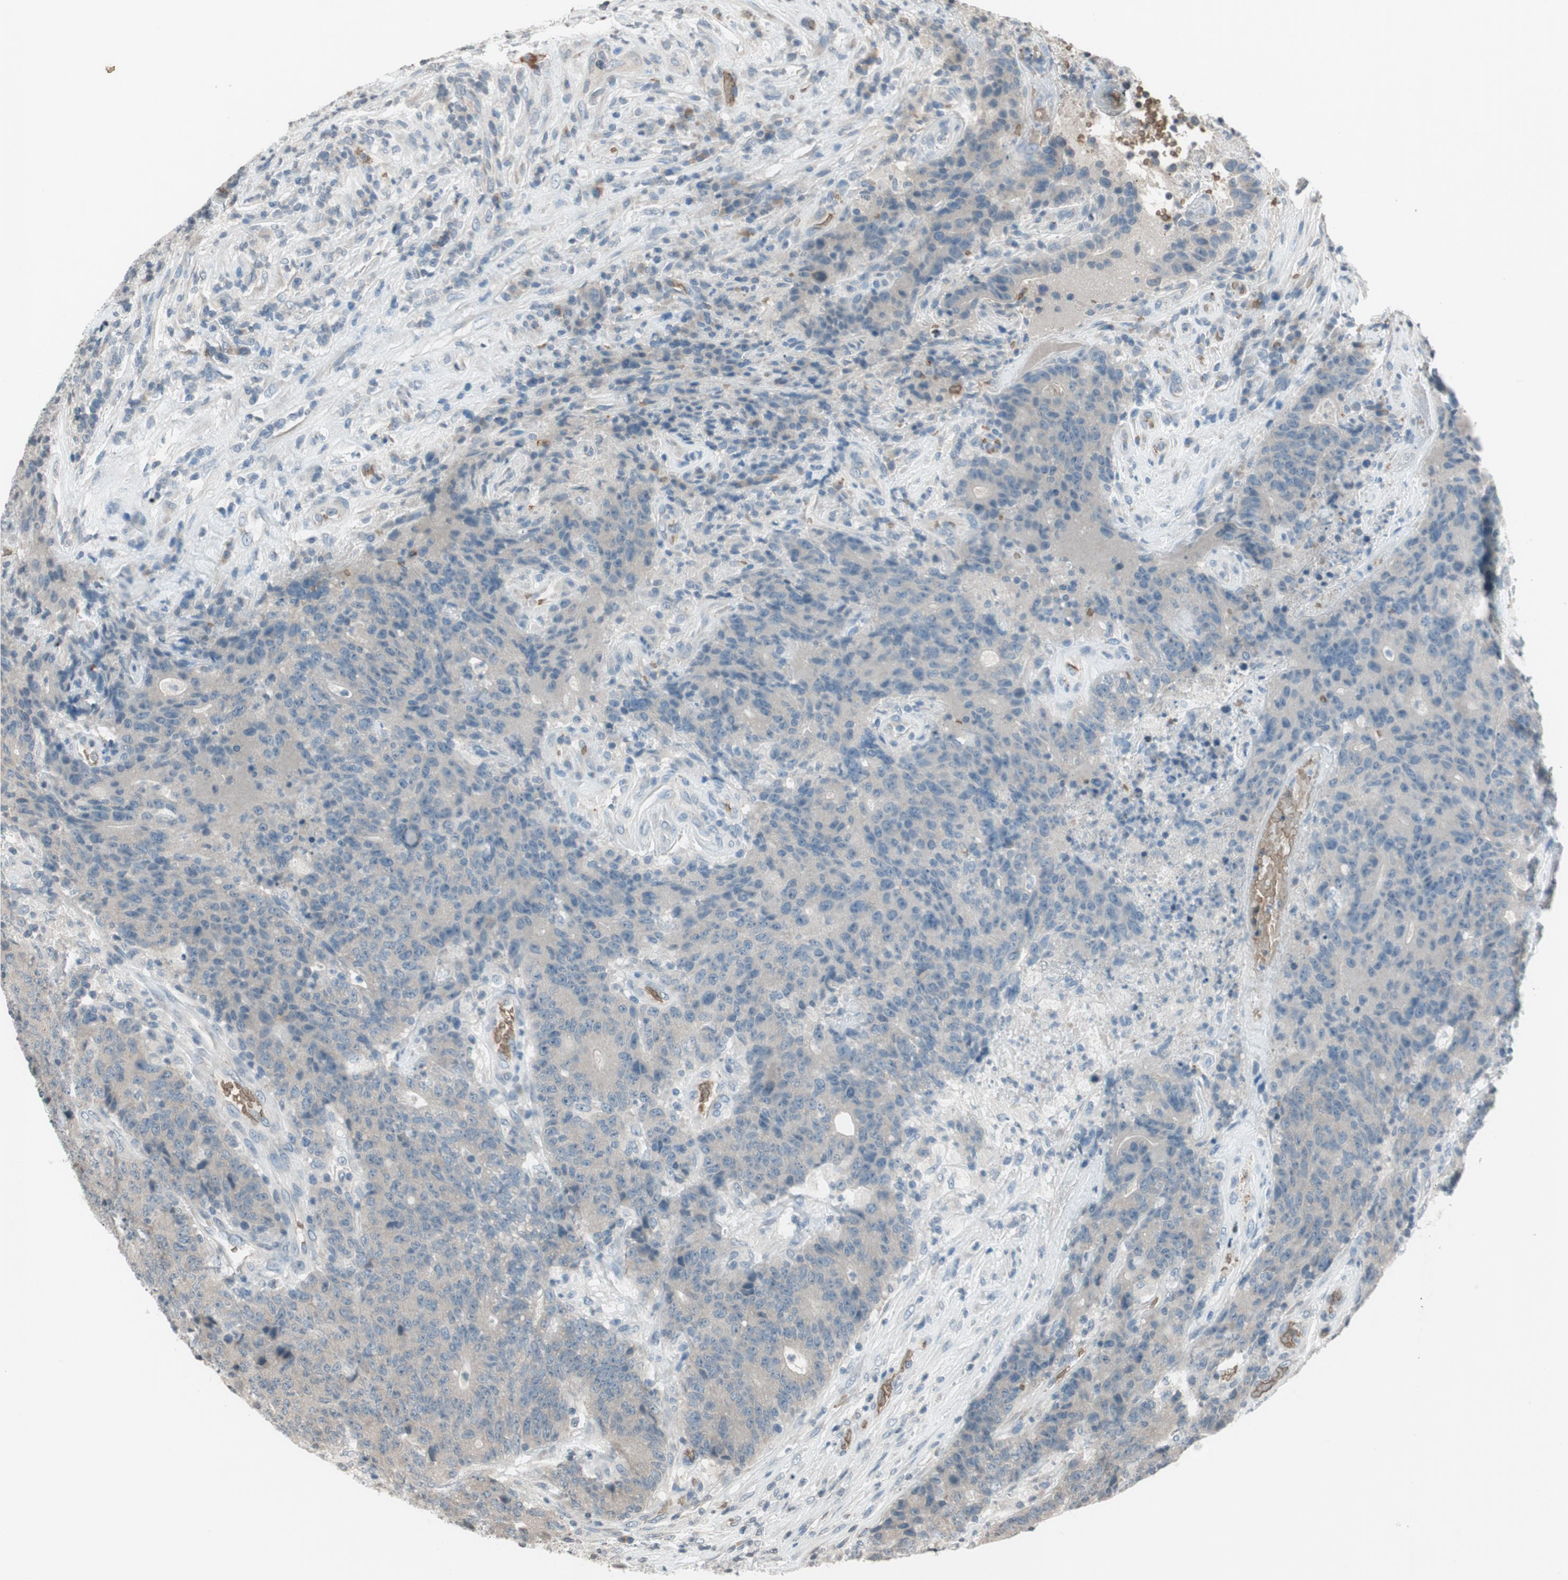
{"staining": {"intensity": "negative", "quantity": "none", "location": "none"}, "tissue": "colorectal cancer", "cell_type": "Tumor cells", "image_type": "cancer", "snomed": [{"axis": "morphology", "description": "Normal tissue, NOS"}, {"axis": "morphology", "description": "Adenocarcinoma, NOS"}, {"axis": "topography", "description": "Colon"}], "caption": "This is an immunohistochemistry (IHC) histopathology image of human colorectal cancer (adenocarcinoma). There is no expression in tumor cells.", "gene": "GYPC", "patient": {"sex": "female", "age": 75}}